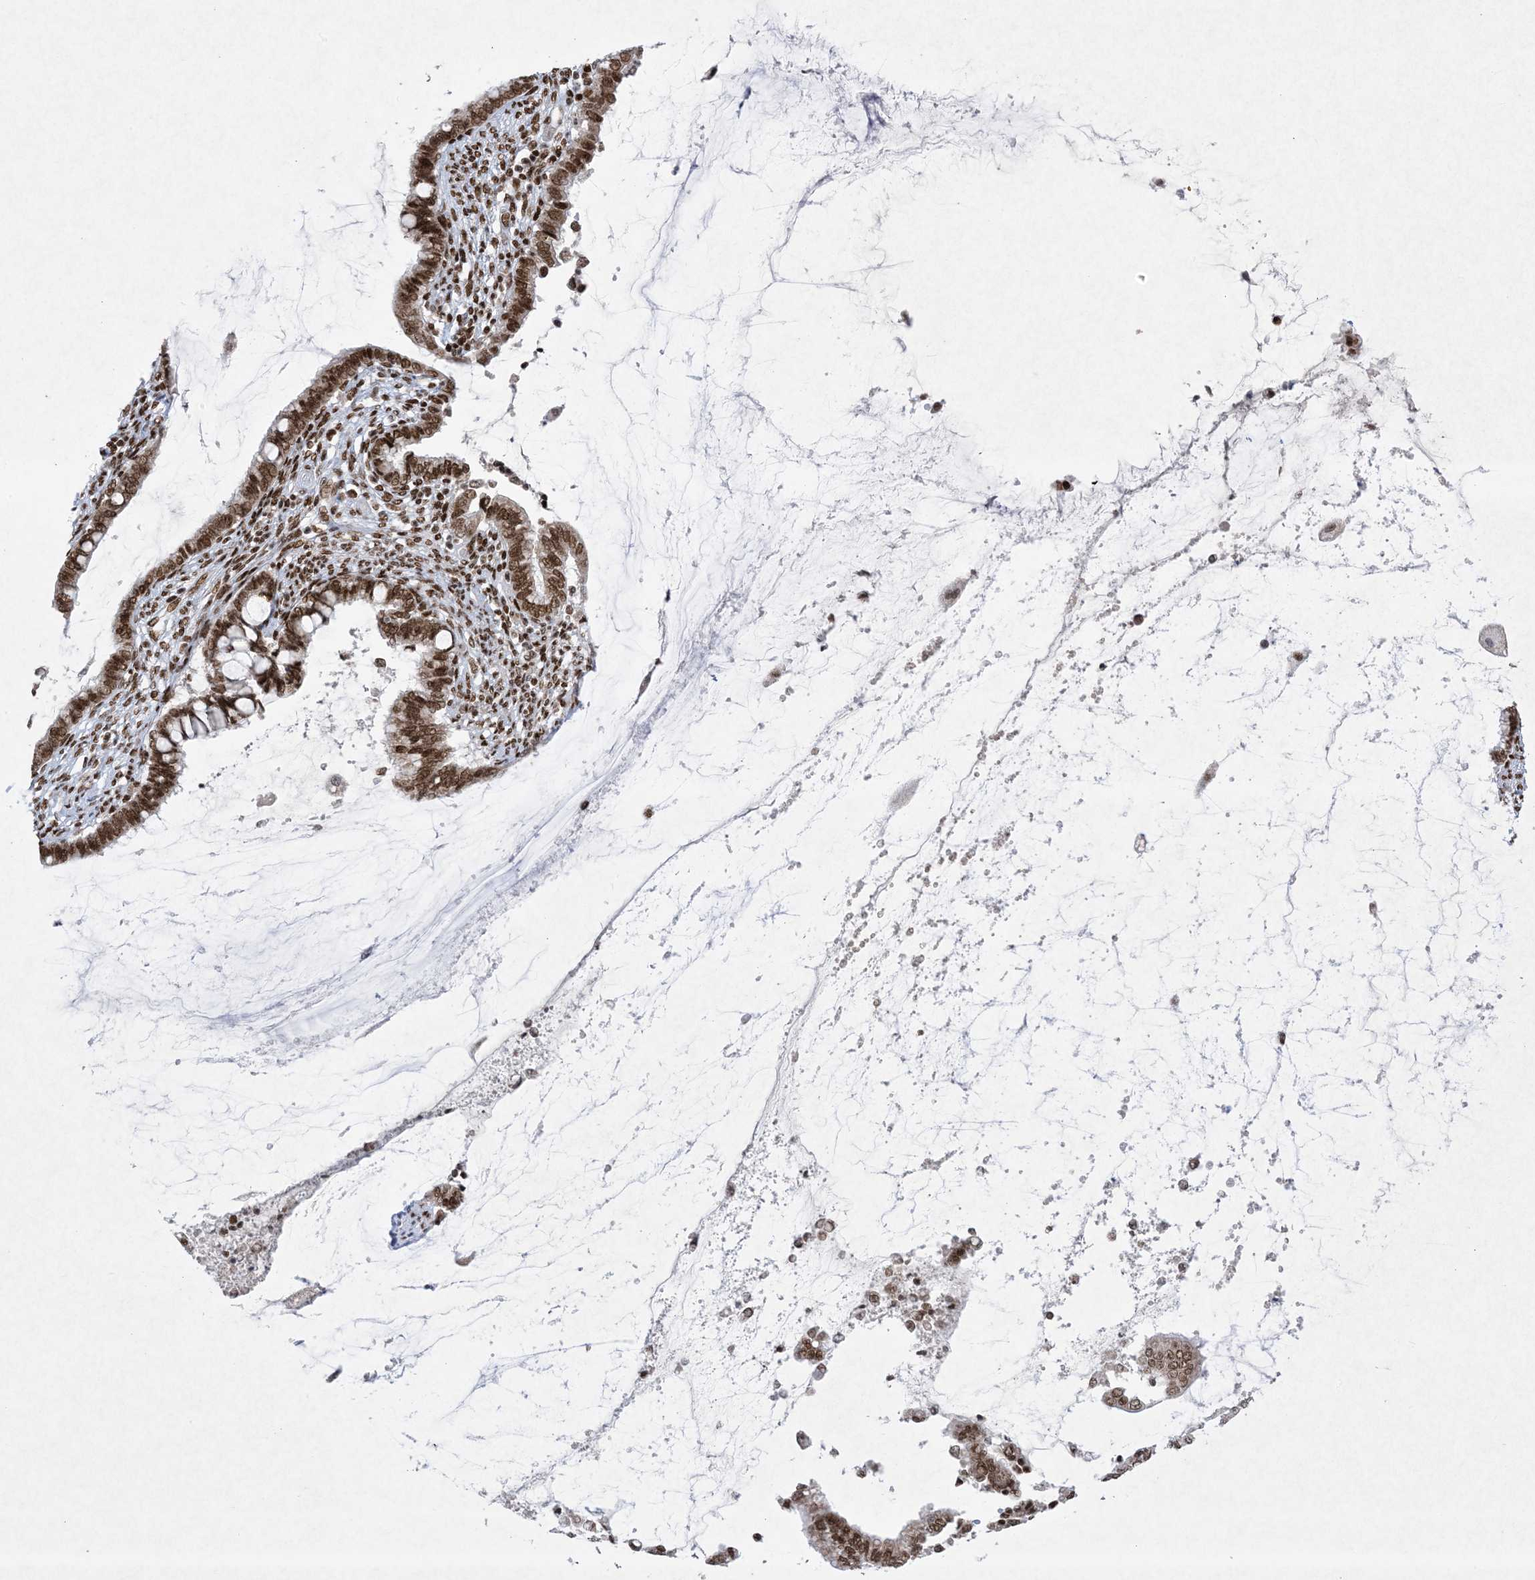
{"staining": {"intensity": "strong", "quantity": ">75%", "location": "nuclear"}, "tissue": "cervical cancer", "cell_type": "Tumor cells", "image_type": "cancer", "snomed": [{"axis": "morphology", "description": "Adenocarcinoma, NOS"}, {"axis": "topography", "description": "Cervix"}], "caption": "Cervical adenocarcinoma was stained to show a protein in brown. There is high levels of strong nuclear expression in approximately >75% of tumor cells. The protein is shown in brown color, while the nuclei are stained blue.", "gene": "PKNOX2", "patient": {"sex": "female", "age": 44}}